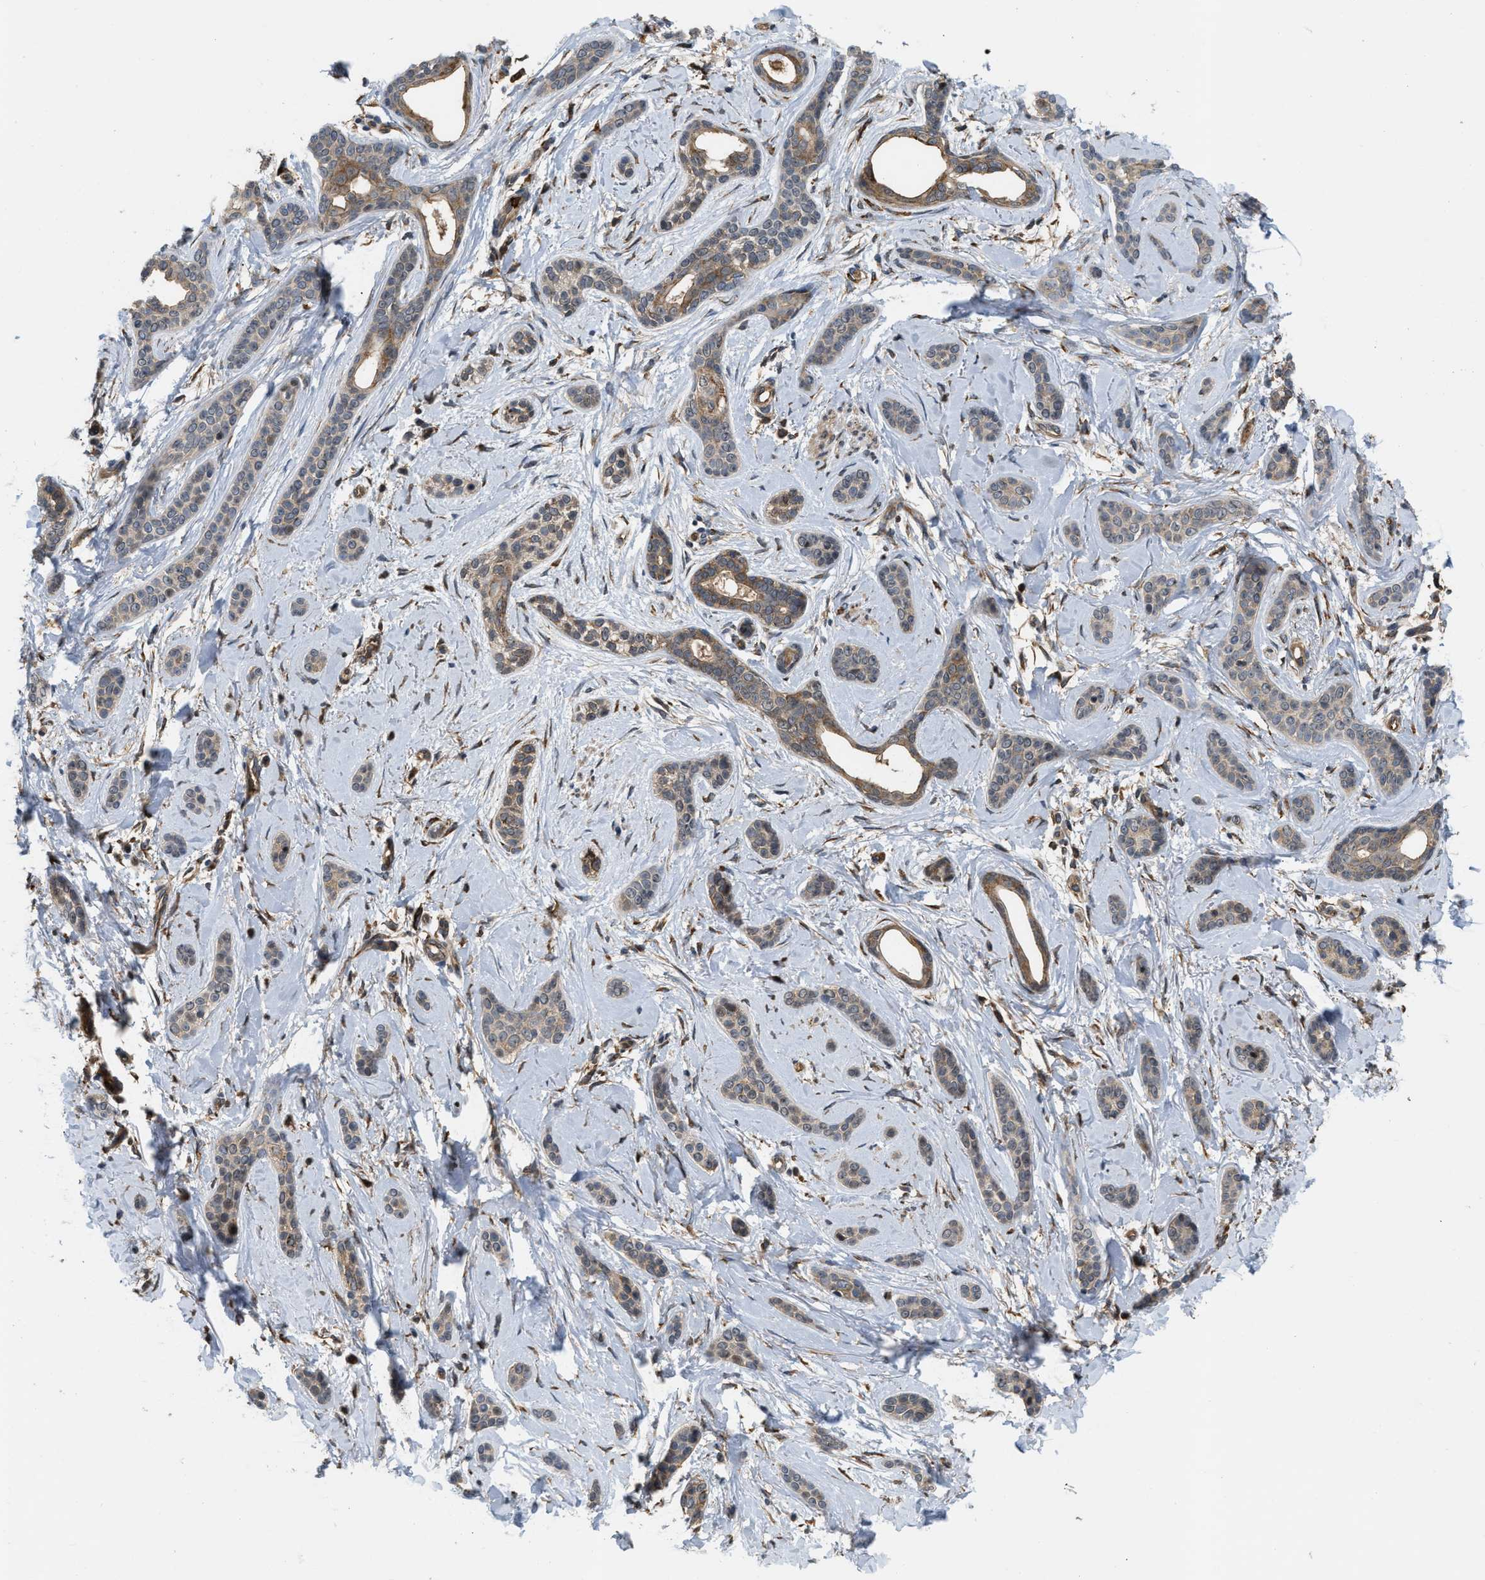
{"staining": {"intensity": "weak", "quantity": "25%-75%", "location": "cytoplasmic/membranous"}, "tissue": "skin cancer", "cell_type": "Tumor cells", "image_type": "cancer", "snomed": [{"axis": "morphology", "description": "Basal cell carcinoma"}, {"axis": "morphology", "description": "Adnexal tumor, benign"}, {"axis": "topography", "description": "Skin"}], "caption": "This micrograph displays immunohistochemistry staining of human skin cancer (benign adnexal tumor), with low weak cytoplasmic/membranous staining in approximately 25%-75% of tumor cells.", "gene": "IQCE", "patient": {"sex": "female", "age": 42}}